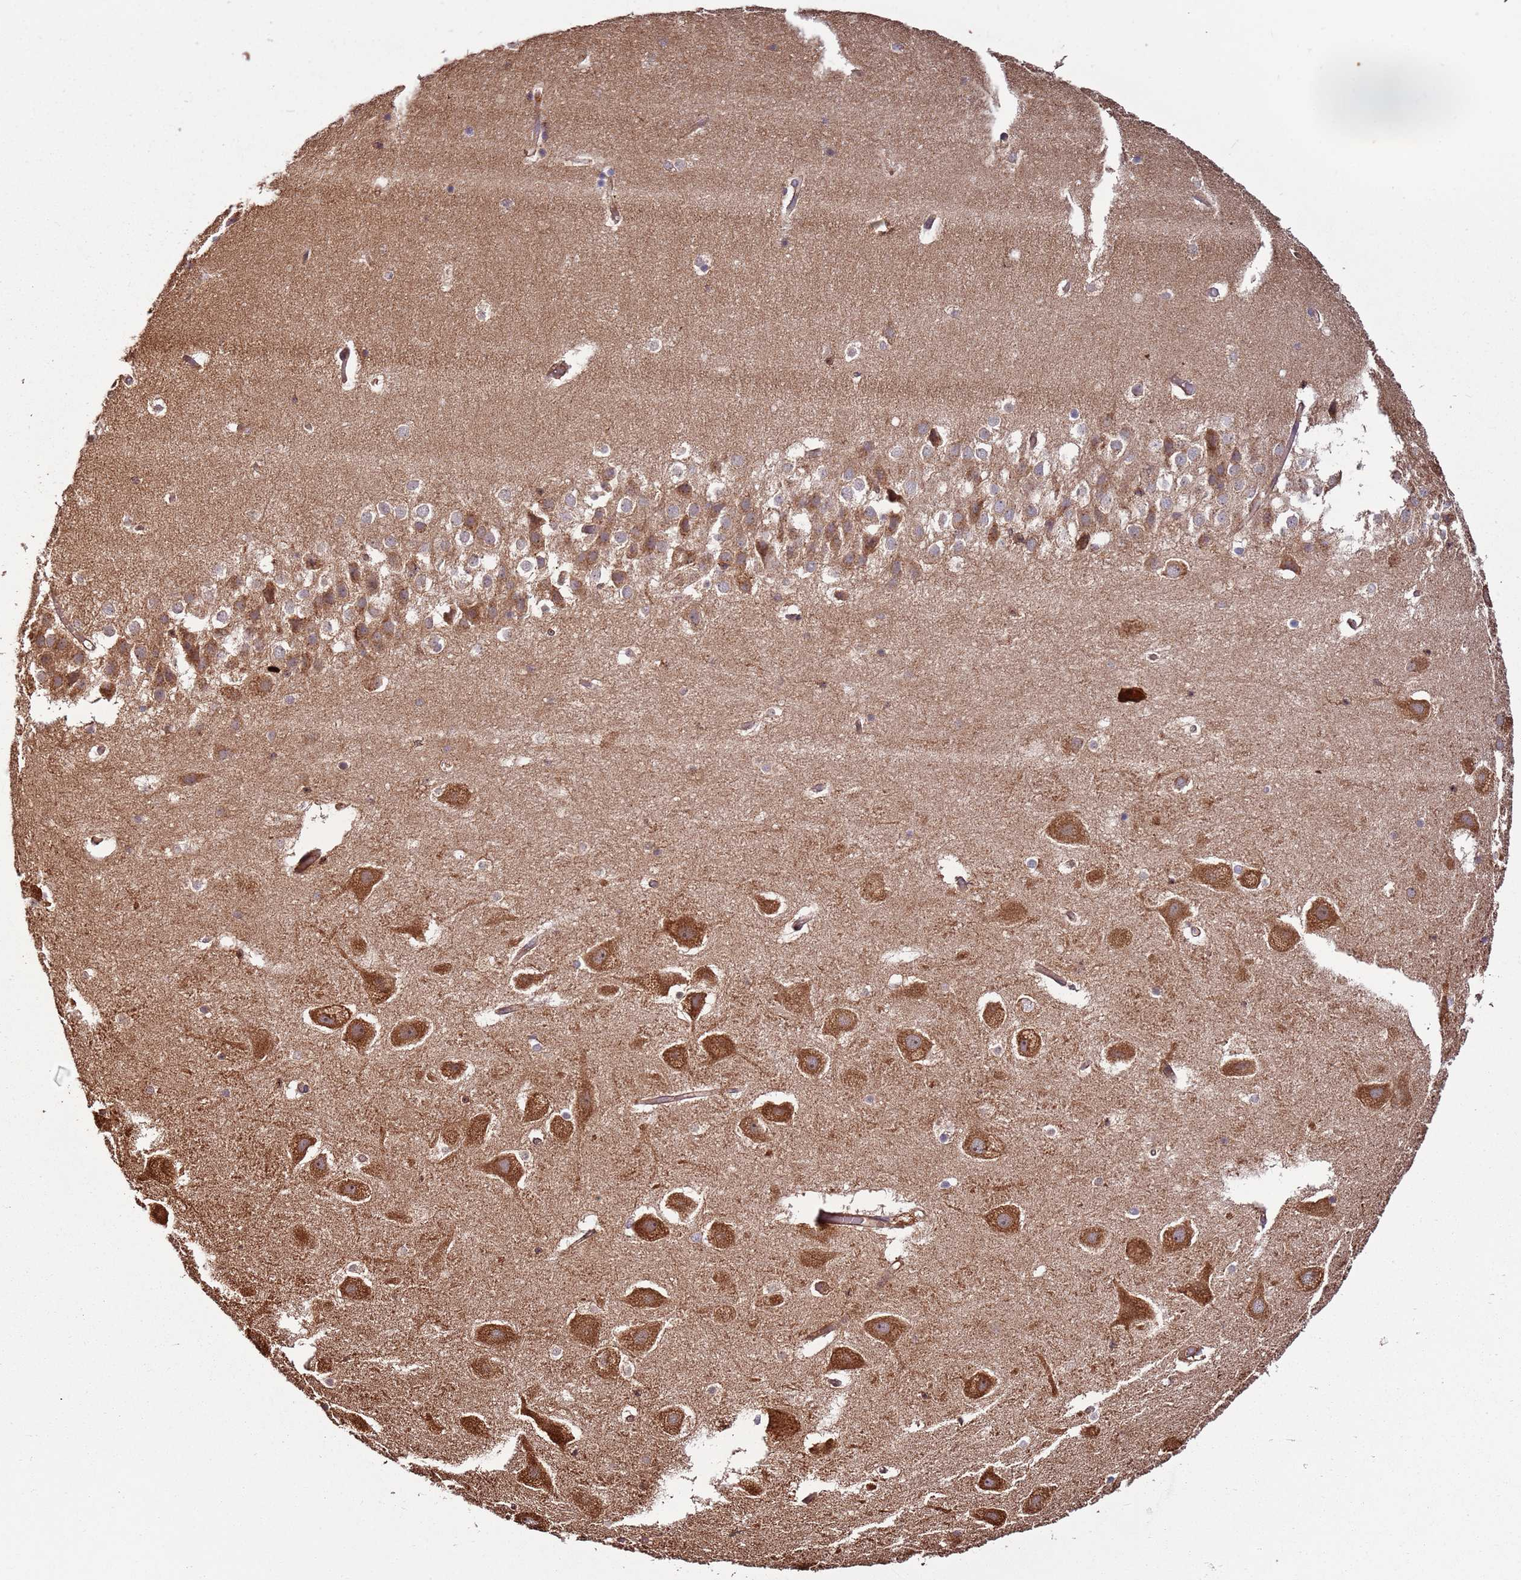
{"staining": {"intensity": "weak", "quantity": "25%-75%", "location": "cytoplasmic/membranous"}, "tissue": "hippocampus", "cell_type": "Glial cells", "image_type": "normal", "snomed": [{"axis": "morphology", "description": "Normal tissue, NOS"}, {"axis": "topography", "description": "Hippocampus"}], "caption": "Immunohistochemical staining of normal human hippocampus reveals 25%-75% levels of weak cytoplasmic/membranous protein staining in about 25%-75% of glial cells.", "gene": "ACVR2A", "patient": {"sex": "female", "age": 52}}